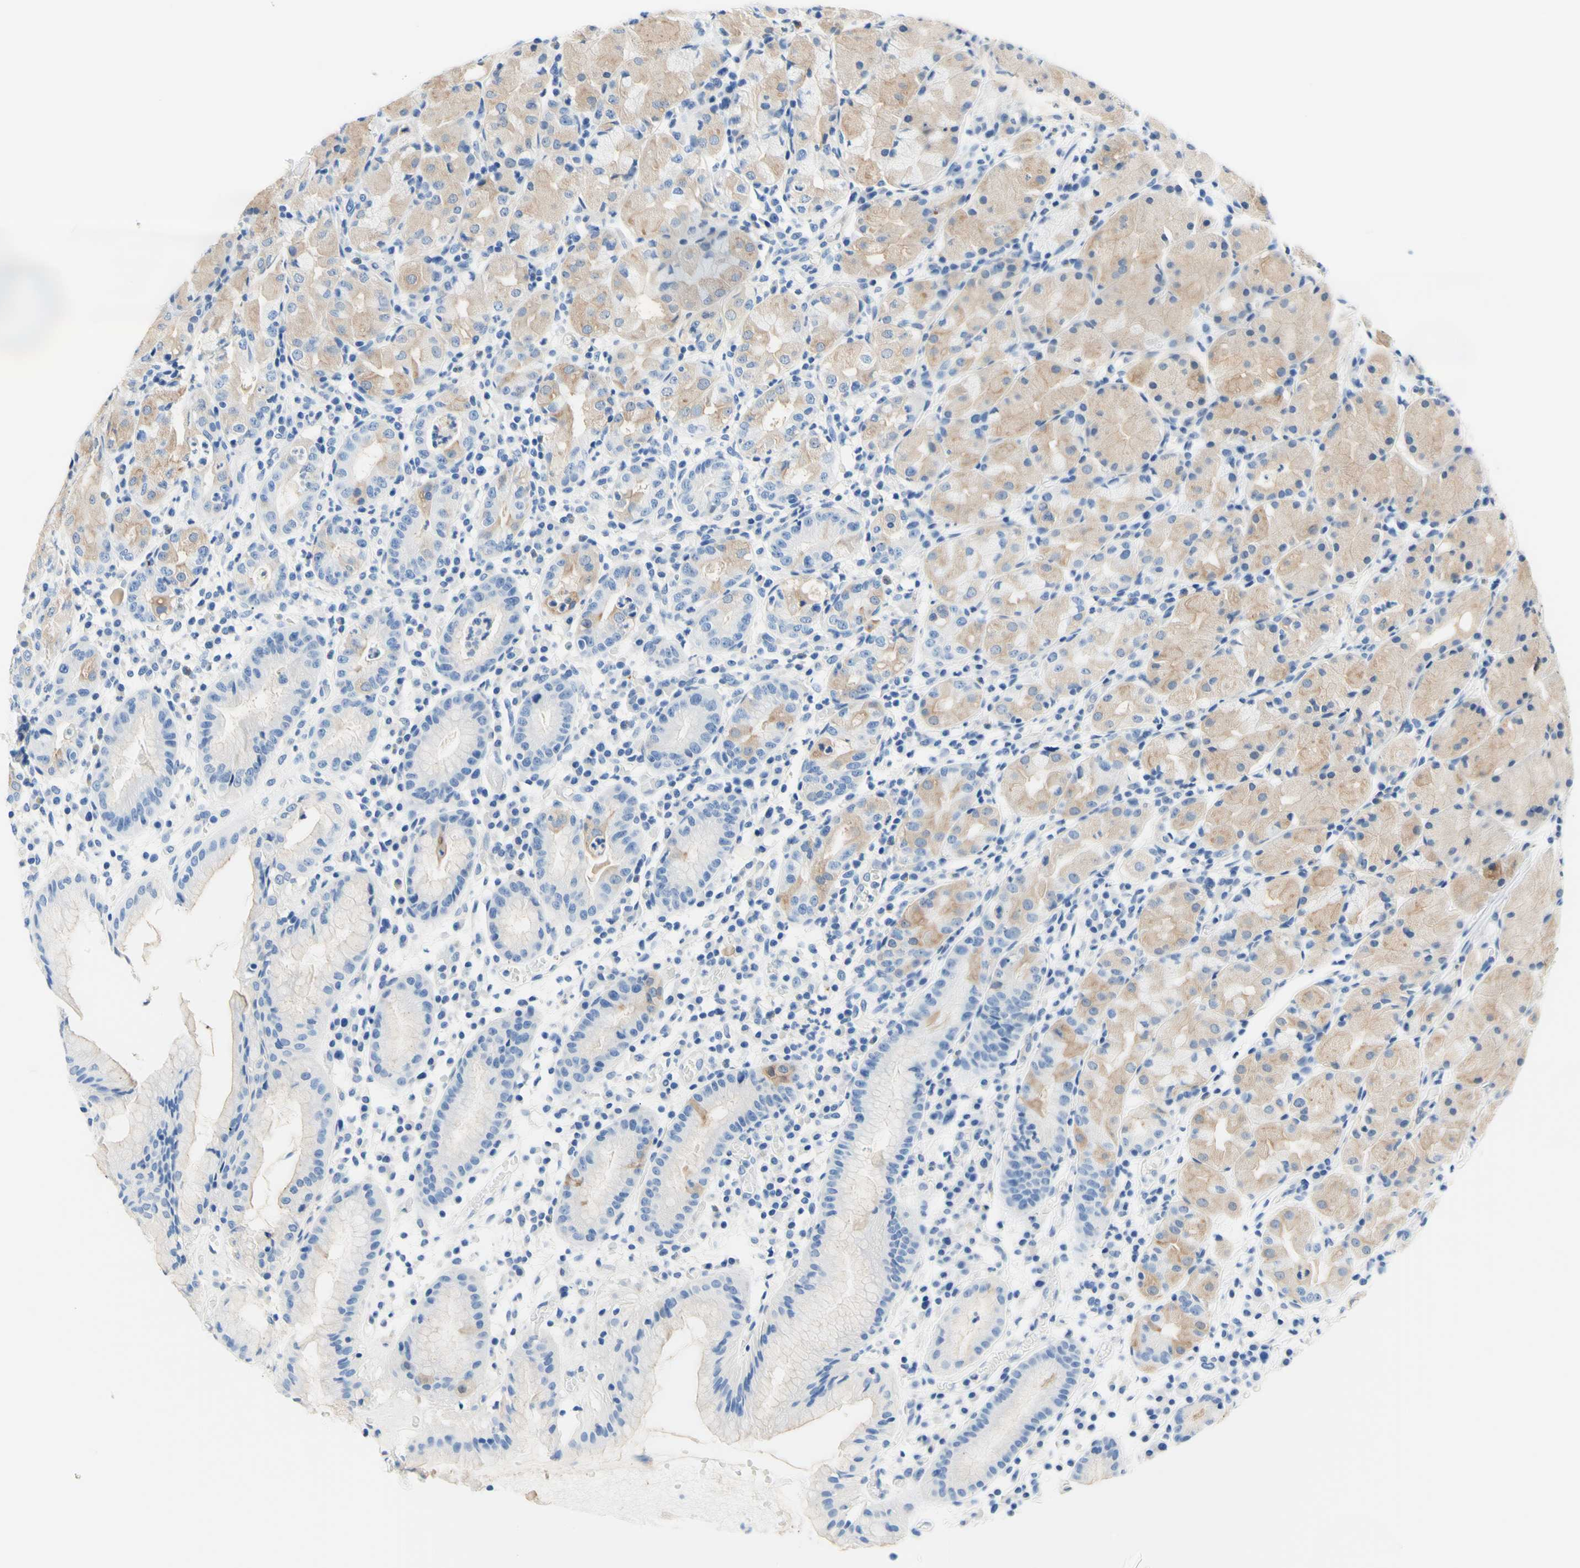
{"staining": {"intensity": "weak", "quantity": "25%-75%", "location": "cytoplasmic/membranous"}, "tissue": "stomach", "cell_type": "Glandular cells", "image_type": "normal", "snomed": [{"axis": "morphology", "description": "Normal tissue, NOS"}, {"axis": "topography", "description": "Stomach"}, {"axis": "topography", "description": "Stomach, lower"}], "caption": "Brown immunohistochemical staining in benign stomach displays weak cytoplasmic/membranous positivity in about 25%-75% of glandular cells. (IHC, brightfield microscopy, high magnification).", "gene": "HPCA", "patient": {"sex": "female", "age": 75}}